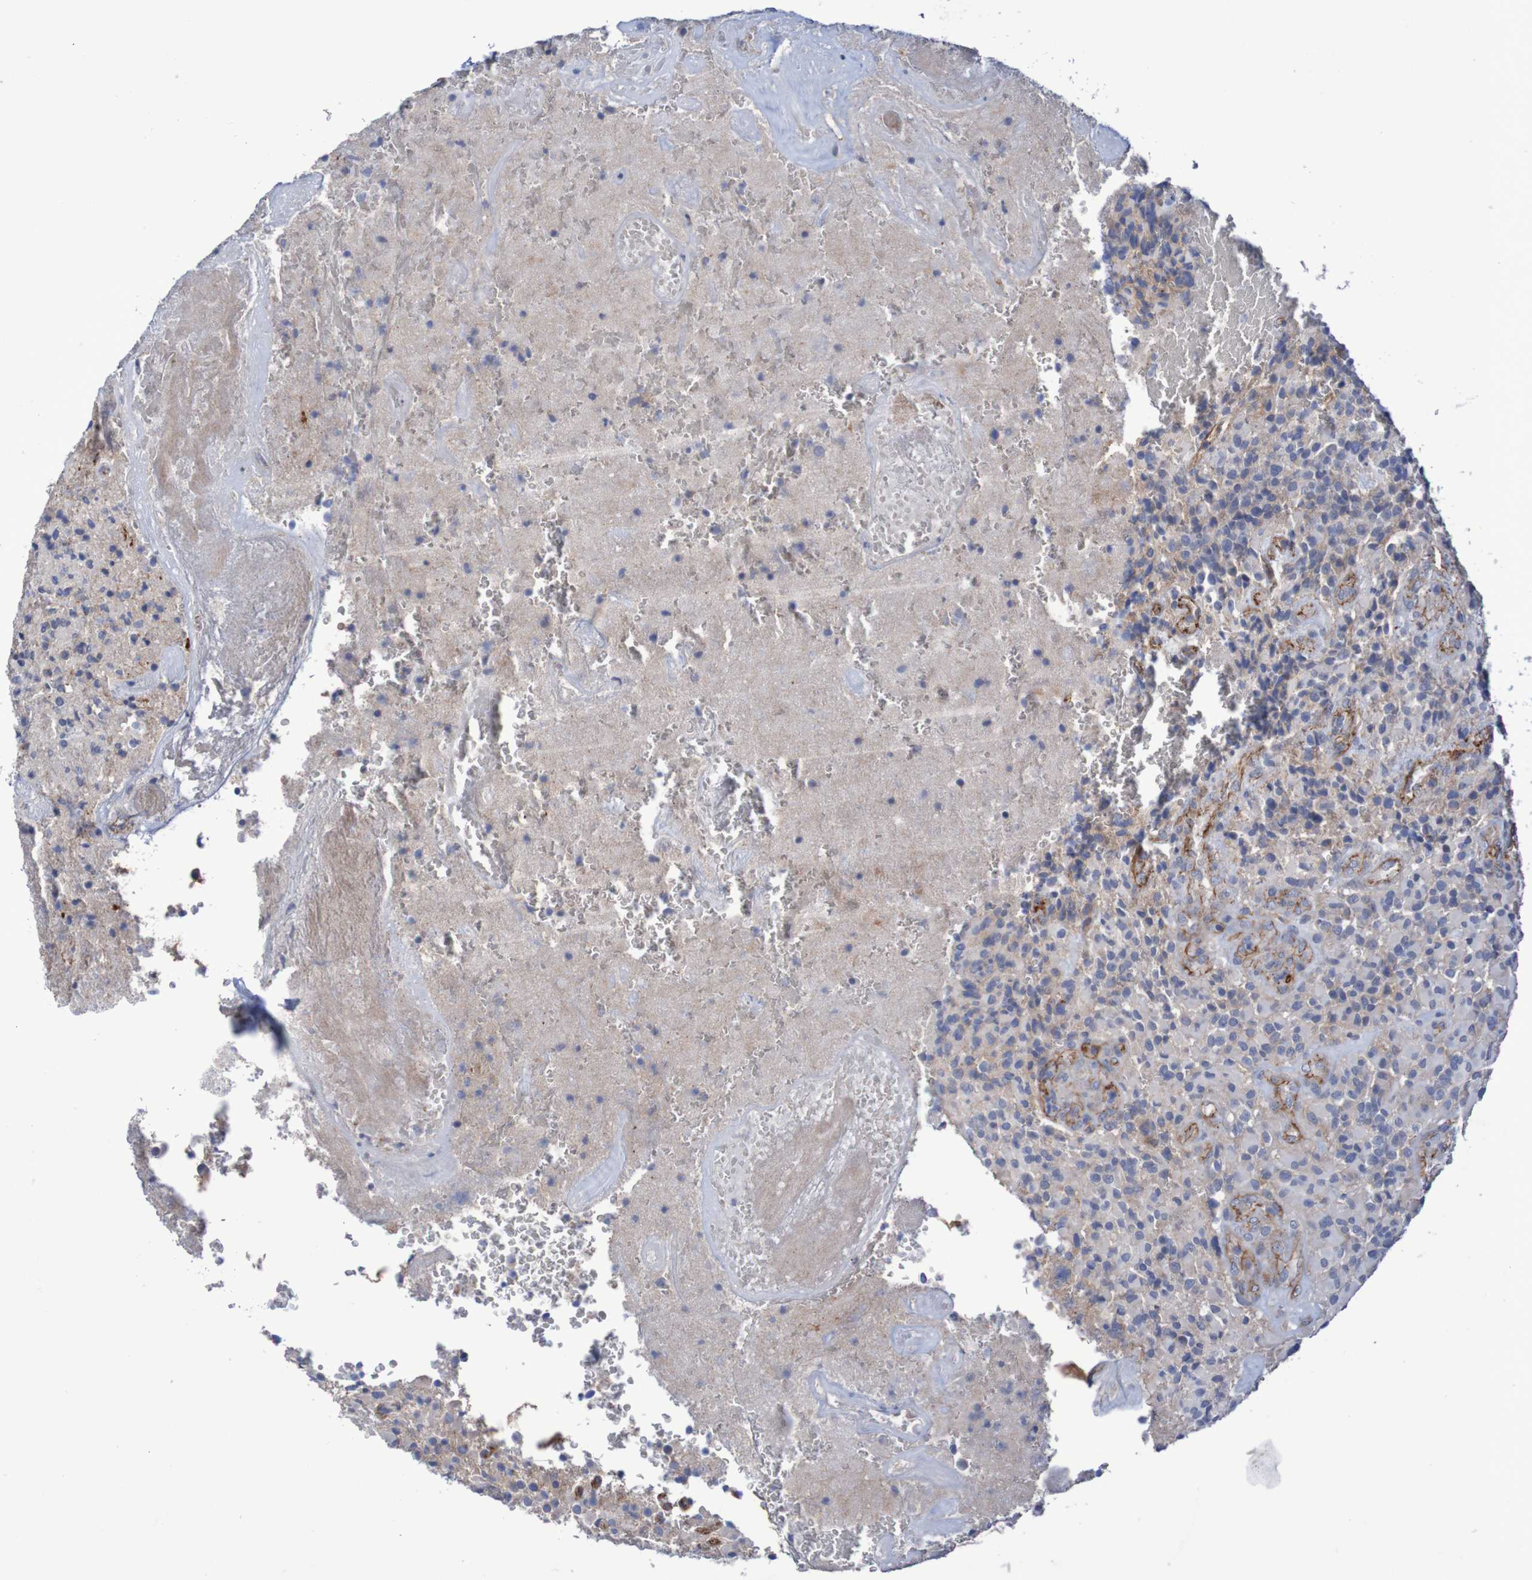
{"staining": {"intensity": "negative", "quantity": "none", "location": "none"}, "tissue": "glioma", "cell_type": "Tumor cells", "image_type": "cancer", "snomed": [{"axis": "morphology", "description": "Glioma, malignant, High grade"}, {"axis": "topography", "description": "Brain"}], "caption": "This photomicrograph is of malignant glioma (high-grade) stained with immunohistochemistry (IHC) to label a protein in brown with the nuclei are counter-stained blue. There is no positivity in tumor cells.", "gene": "NECTIN2", "patient": {"sex": "male", "age": 71}}